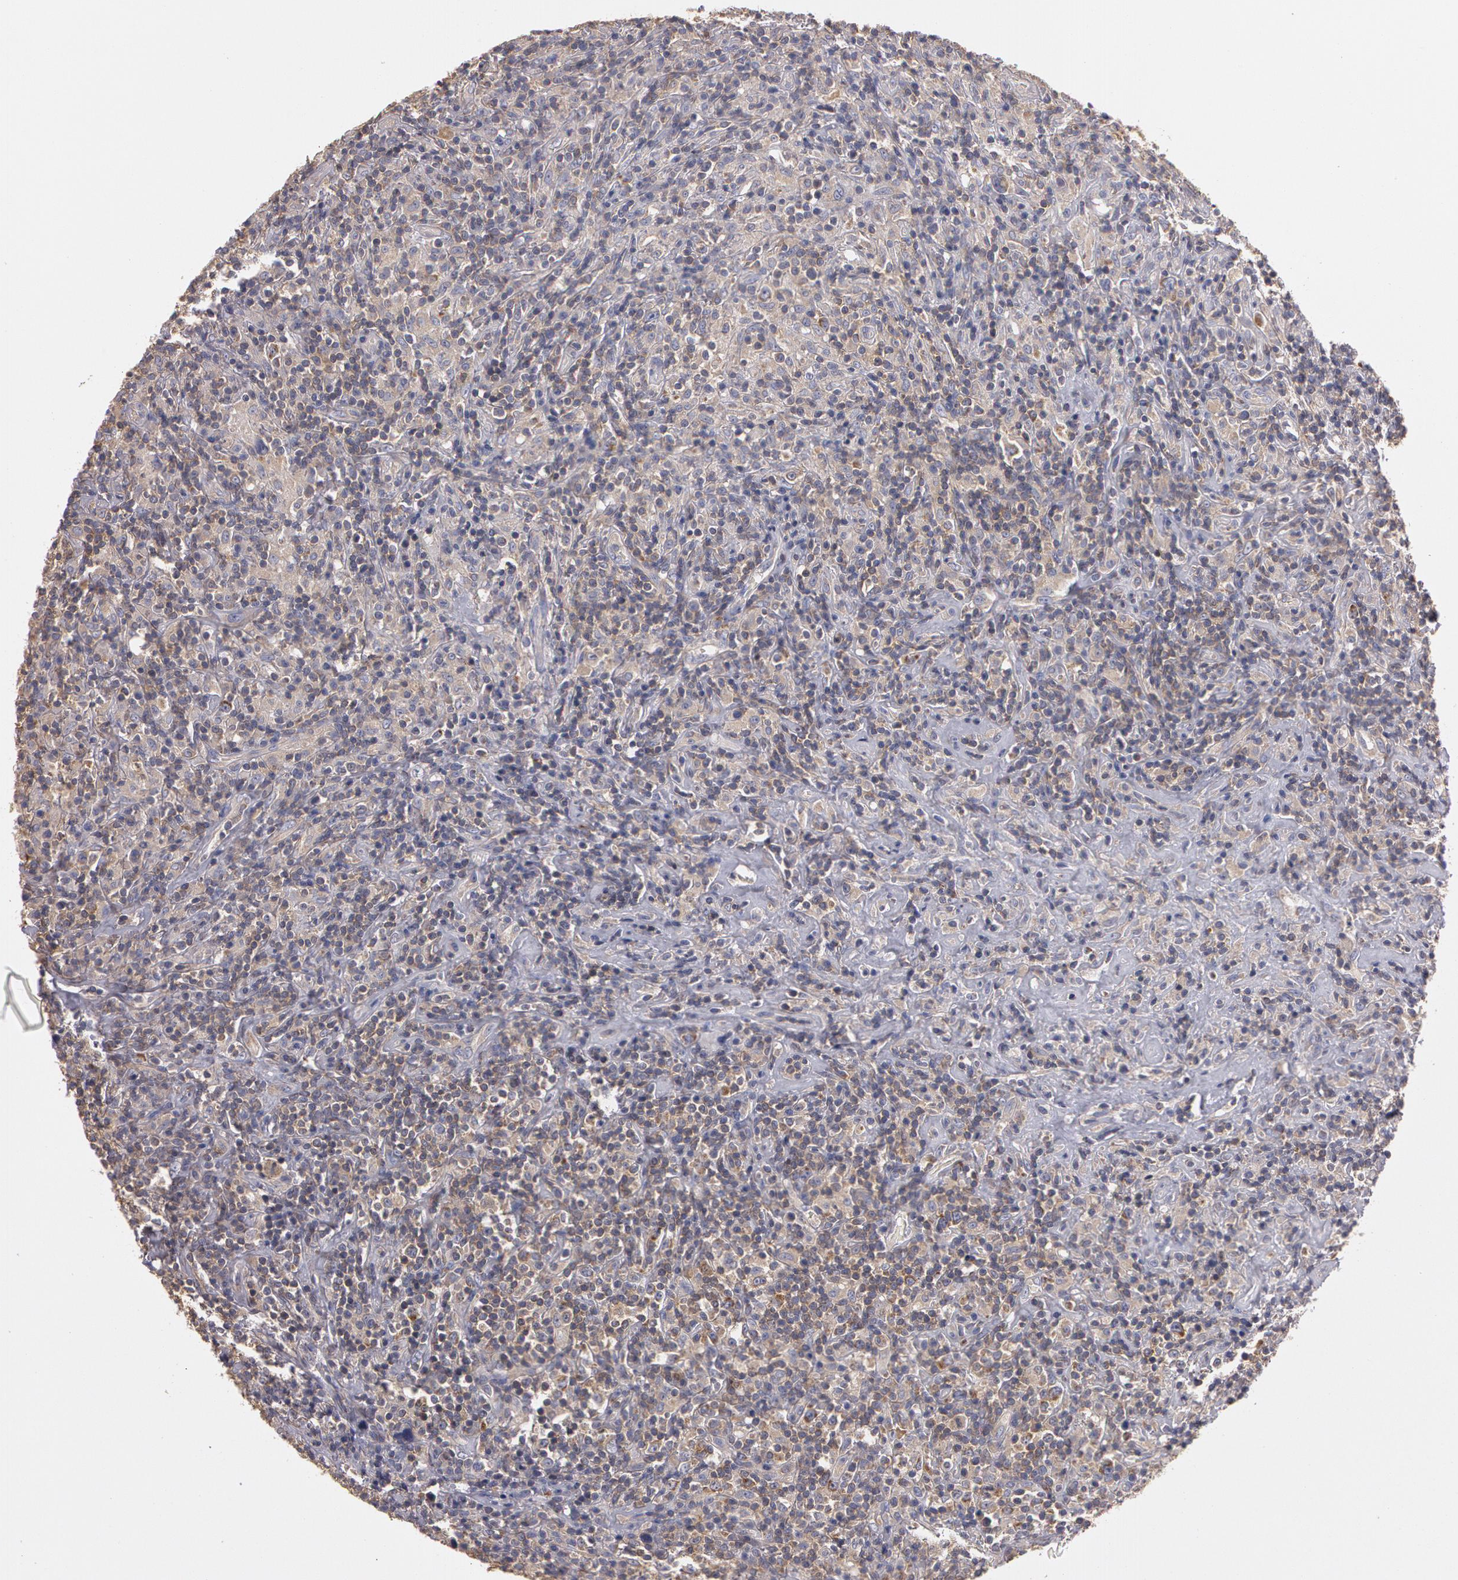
{"staining": {"intensity": "moderate", "quantity": "25%-75%", "location": "cytoplasmic/membranous"}, "tissue": "lymphoma", "cell_type": "Tumor cells", "image_type": "cancer", "snomed": [{"axis": "morphology", "description": "Hodgkin's disease, NOS"}, {"axis": "topography", "description": "Lymph node"}], "caption": "Protein expression analysis of human Hodgkin's disease reveals moderate cytoplasmic/membranous staining in about 25%-75% of tumor cells. (DAB (3,3'-diaminobenzidine) IHC, brown staining for protein, blue staining for nuclei).", "gene": "NEK9", "patient": {"sex": "male", "age": 46}}